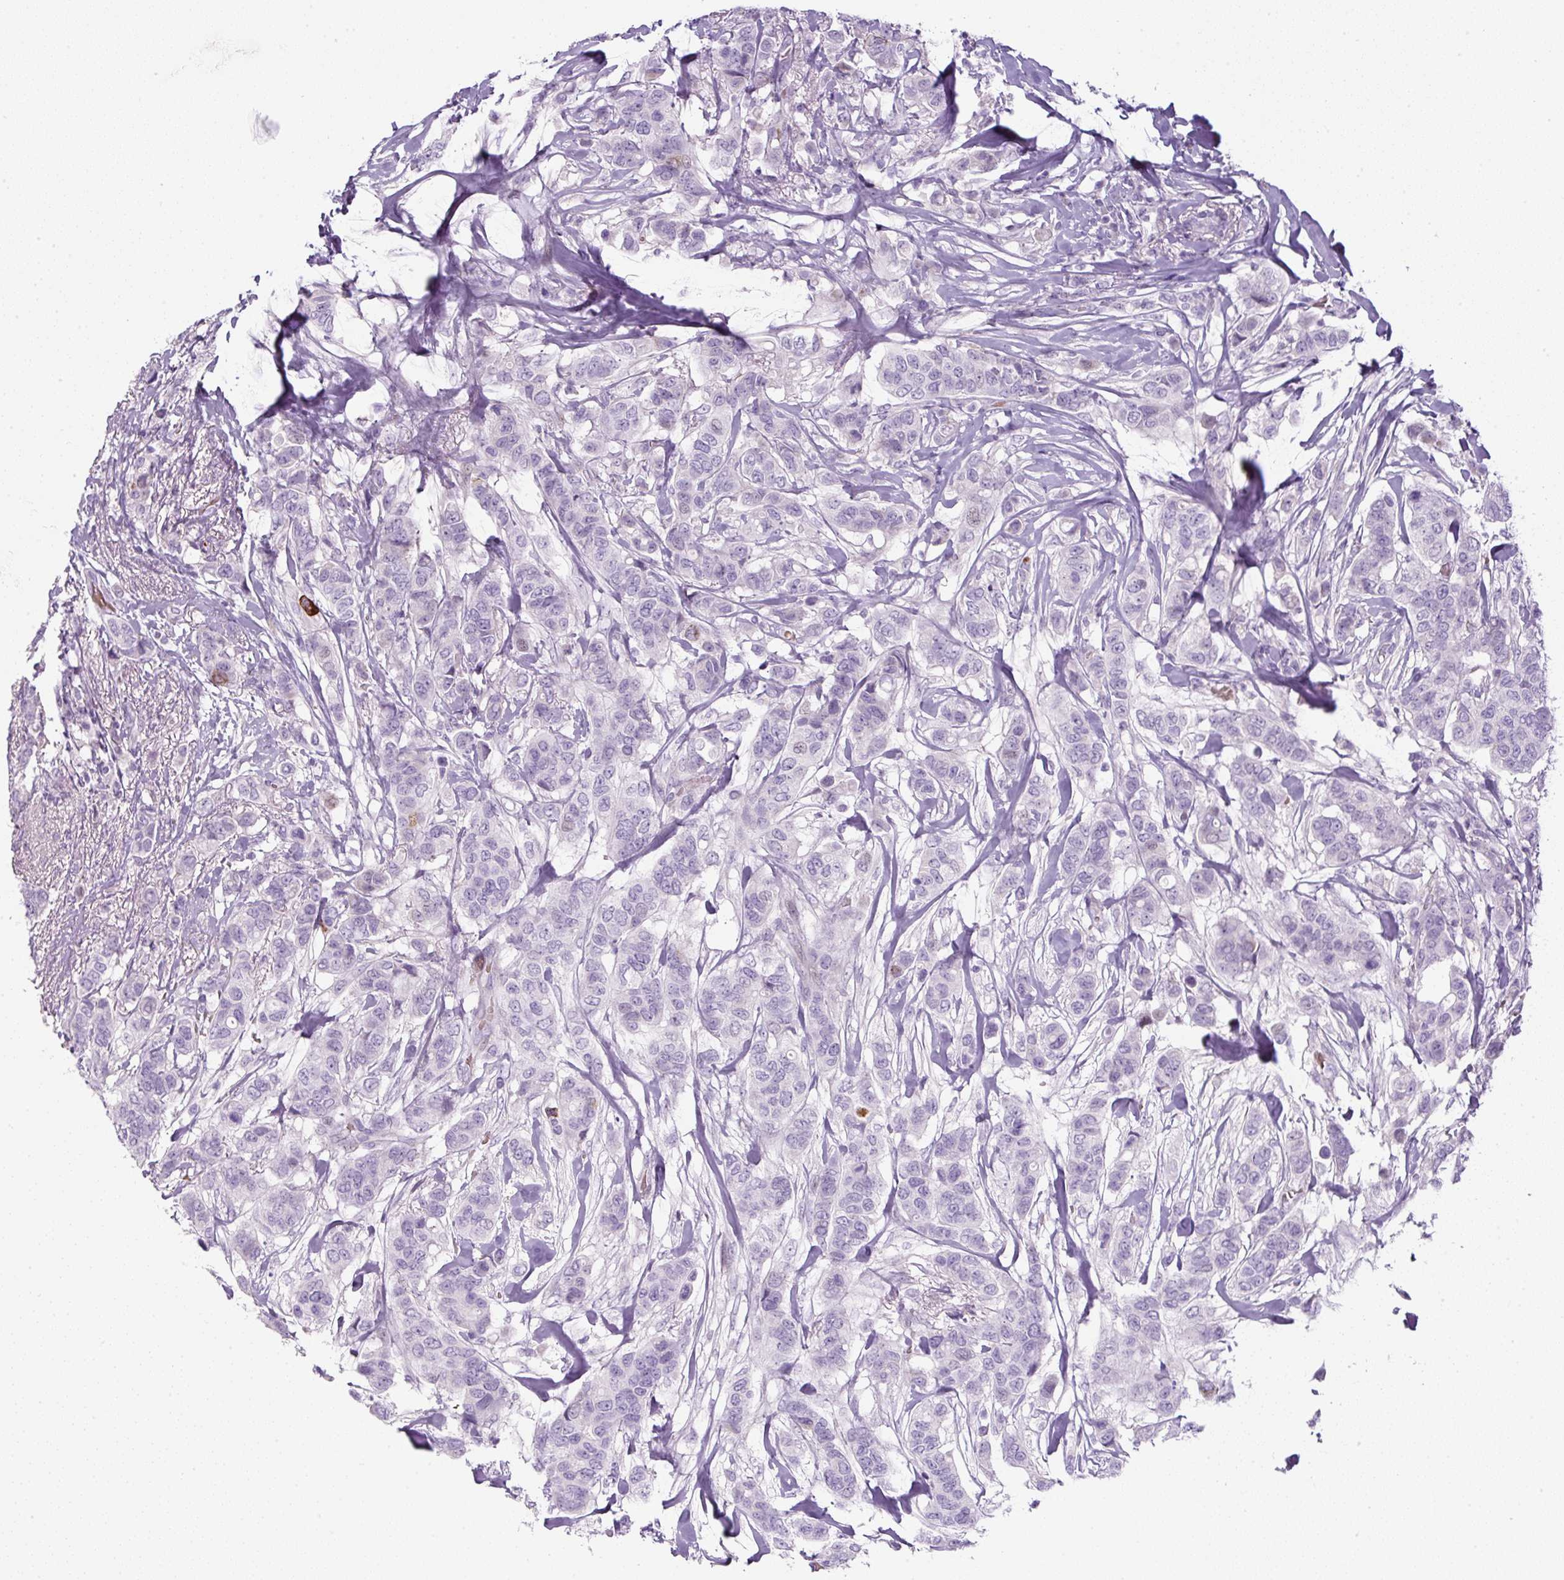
{"staining": {"intensity": "negative", "quantity": "none", "location": "none"}, "tissue": "breast cancer", "cell_type": "Tumor cells", "image_type": "cancer", "snomed": [{"axis": "morphology", "description": "Lobular carcinoma"}, {"axis": "topography", "description": "Breast"}], "caption": "This is a micrograph of immunohistochemistry (IHC) staining of breast cancer (lobular carcinoma), which shows no positivity in tumor cells.", "gene": "FGFBP3", "patient": {"sex": "female", "age": 51}}